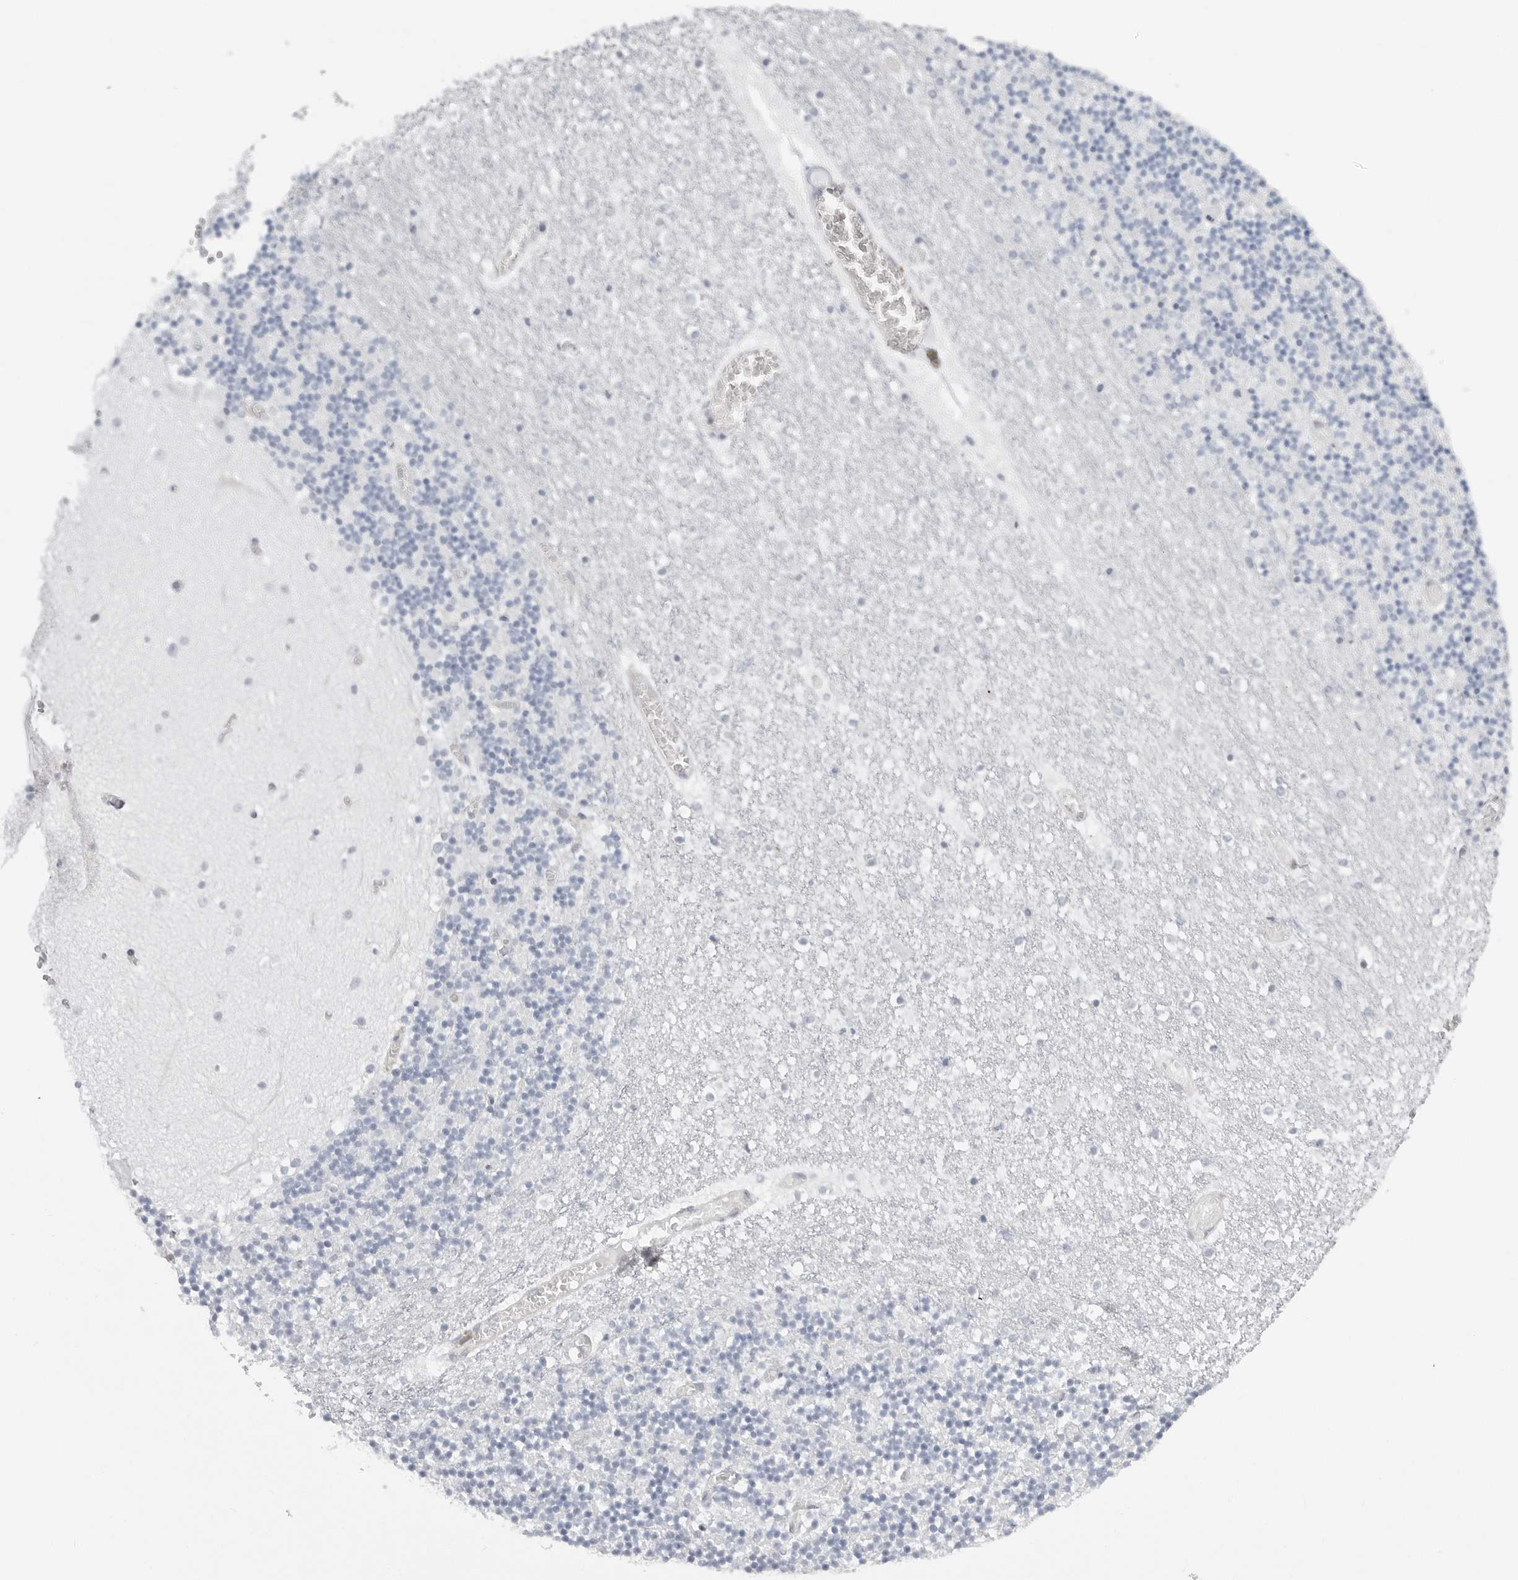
{"staining": {"intensity": "negative", "quantity": "none", "location": "none"}, "tissue": "cerebellum", "cell_type": "Cells in granular layer", "image_type": "normal", "snomed": [{"axis": "morphology", "description": "Normal tissue, NOS"}, {"axis": "topography", "description": "Cerebellum"}], "caption": "This is an immunohistochemistry histopathology image of unremarkable cerebellum. There is no positivity in cells in granular layer.", "gene": "FAM135B", "patient": {"sex": "female", "age": 28}}